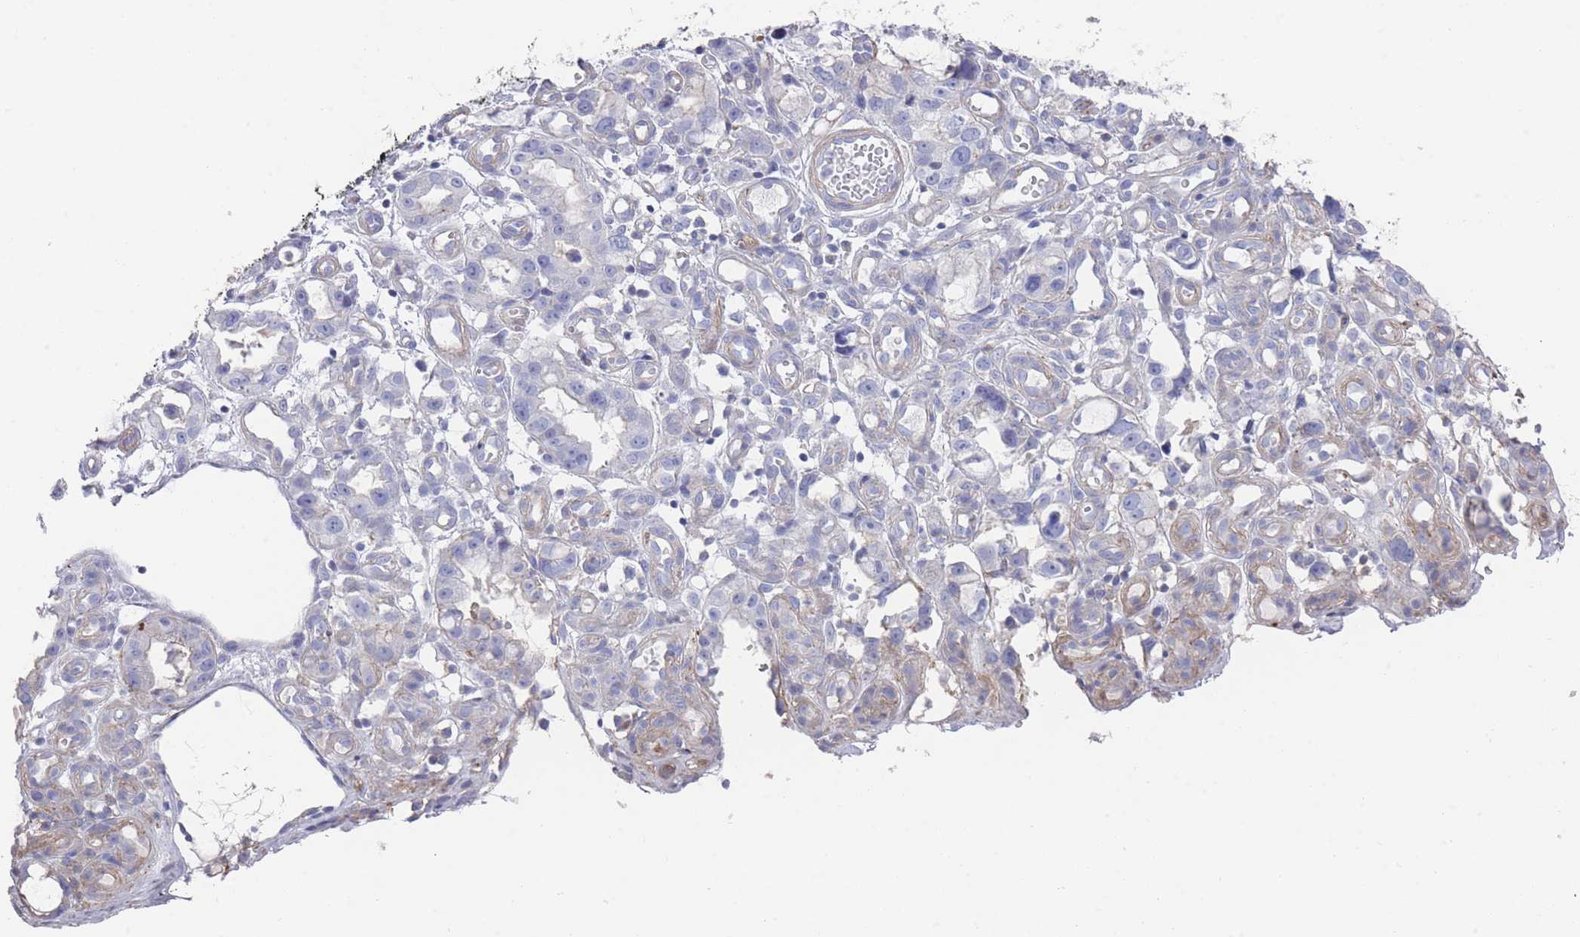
{"staining": {"intensity": "negative", "quantity": "none", "location": "none"}, "tissue": "stomach cancer", "cell_type": "Tumor cells", "image_type": "cancer", "snomed": [{"axis": "morphology", "description": "Adenocarcinoma, NOS"}, {"axis": "topography", "description": "Stomach"}], "caption": "There is no significant positivity in tumor cells of stomach cancer. The staining is performed using DAB (3,3'-diaminobenzidine) brown chromogen with nuclei counter-stained in using hematoxylin.", "gene": "SCCPDH", "patient": {"sex": "male", "age": 55}}